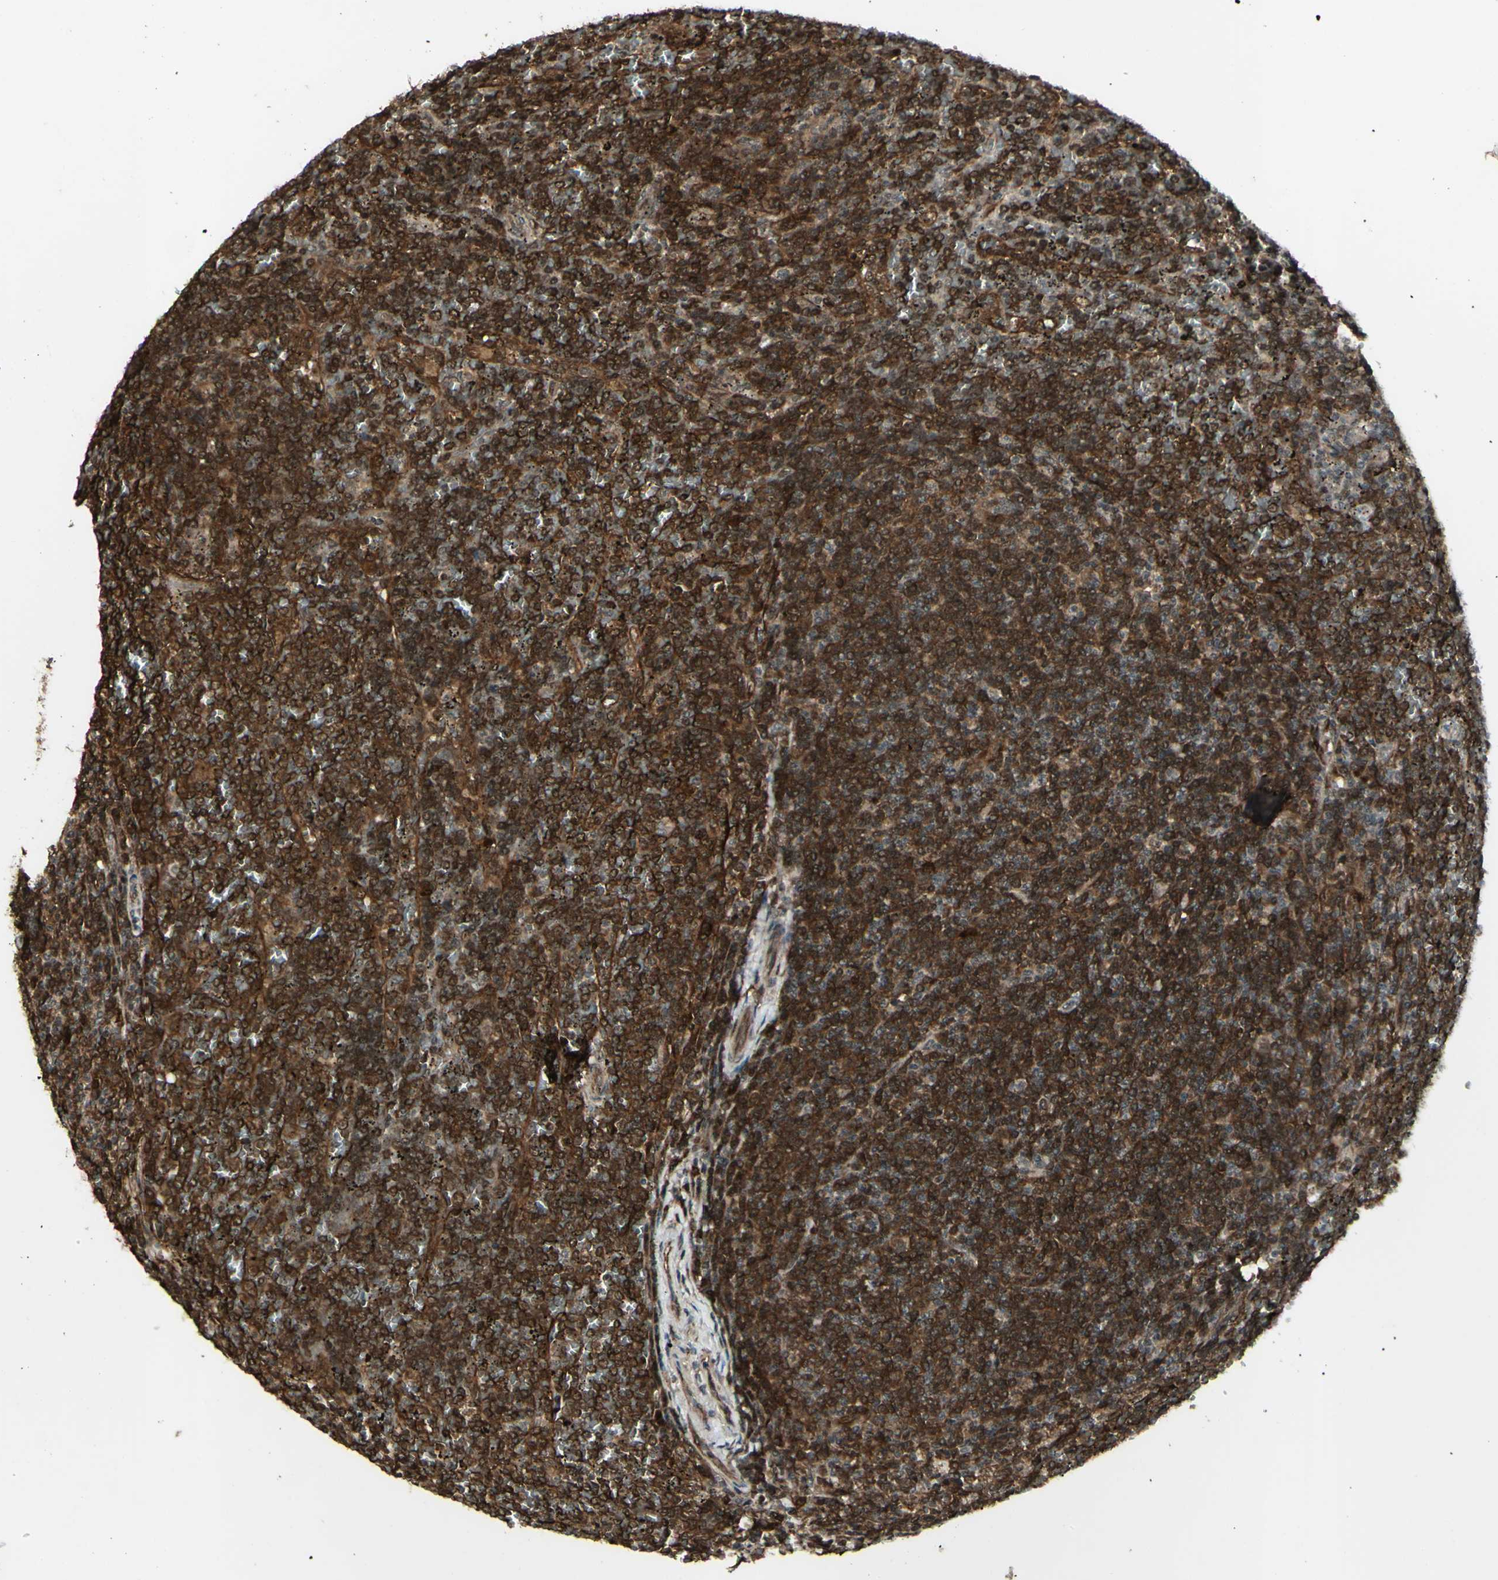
{"staining": {"intensity": "strong", "quantity": ">75%", "location": "cytoplasmic/membranous"}, "tissue": "lymphoma", "cell_type": "Tumor cells", "image_type": "cancer", "snomed": [{"axis": "morphology", "description": "Malignant lymphoma, non-Hodgkin's type, Low grade"}, {"axis": "topography", "description": "Spleen"}], "caption": "A micrograph of lymphoma stained for a protein demonstrates strong cytoplasmic/membranous brown staining in tumor cells. (IHC, brightfield microscopy, high magnification).", "gene": "BLNK", "patient": {"sex": "female", "age": 19}}